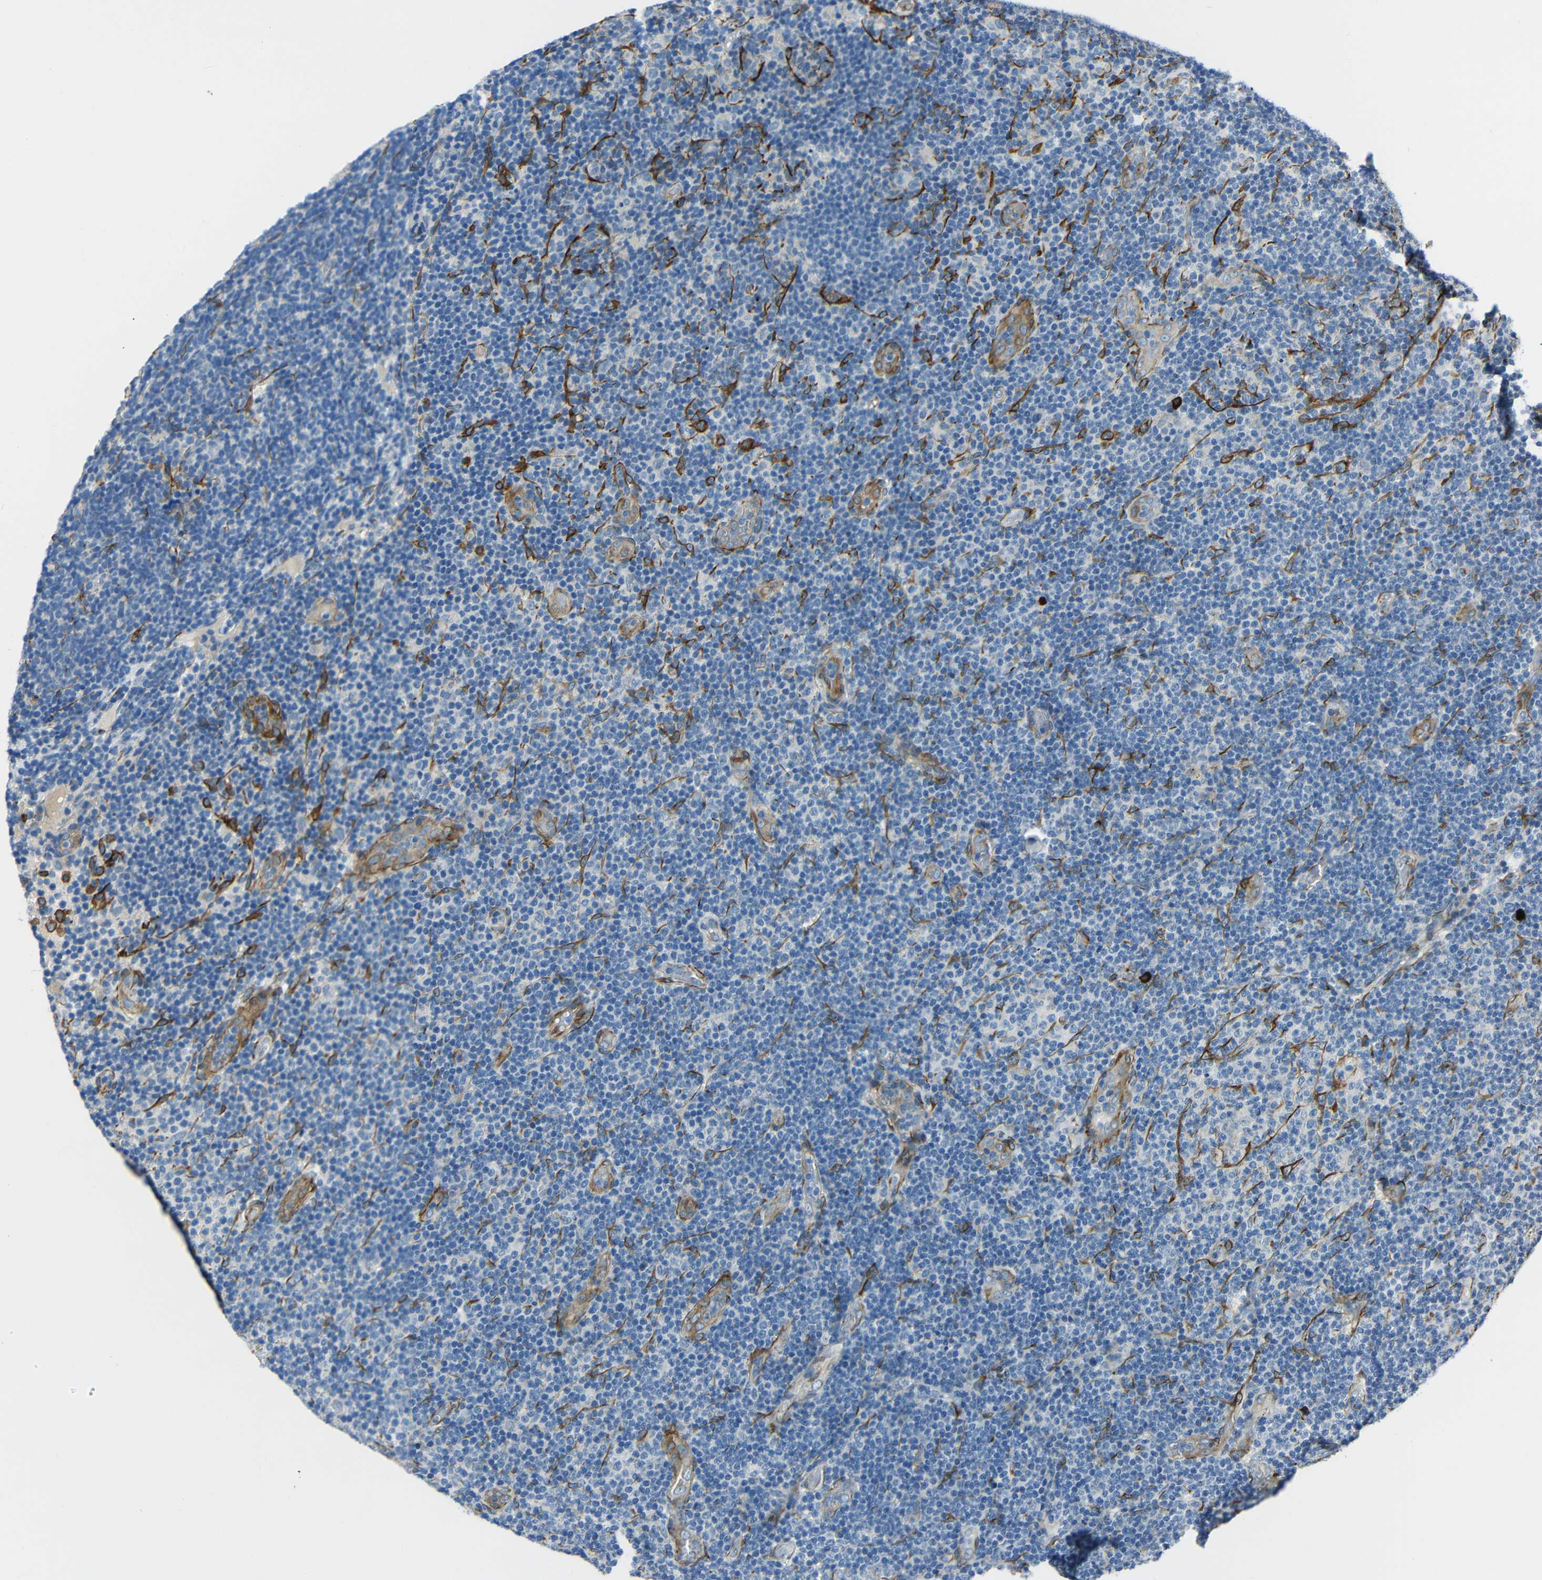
{"staining": {"intensity": "negative", "quantity": "none", "location": "none"}, "tissue": "lymphoma", "cell_type": "Tumor cells", "image_type": "cancer", "snomed": [{"axis": "morphology", "description": "Malignant lymphoma, non-Hodgkin's type, Low grade"}, {"axis": "topography", "description": "Lymph node"}], "caption": "IHC histopathology image of malignant lymphoma, non-Hodgkin's type (low-grade) stained for a protein (brown), which reveals no expression in tumor cells.", "gene": "DCLK1", "patient": {"sex": "male", "age": 83}}